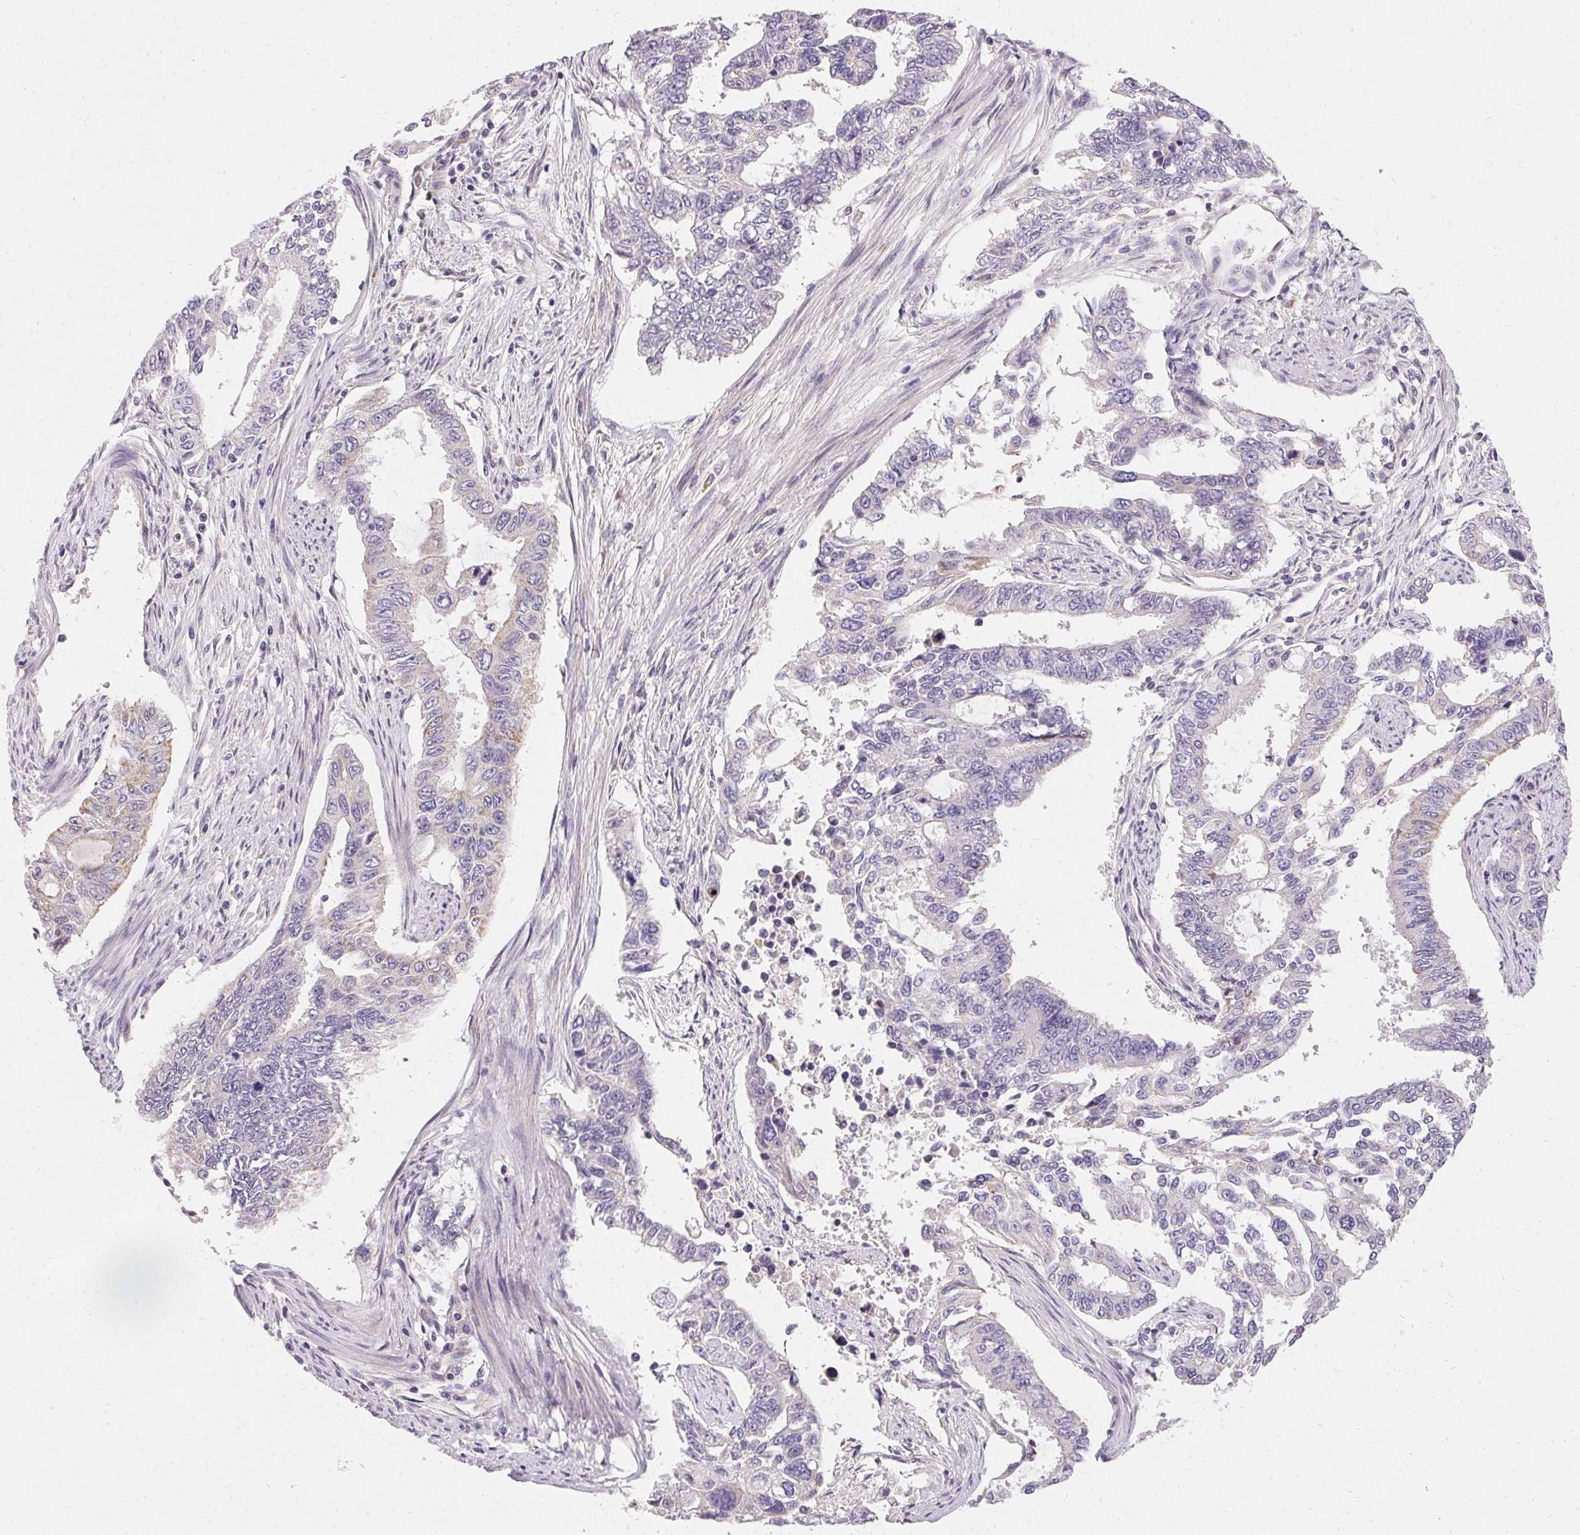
{"staining": {"intensity": "negative", "quantity": "none", "location": "none"}, "tissue": "endometrial cancer", "cell_type": "Tumor cells", "image_type": "cancer", "snomed": [{"axis": "morphology", "description": "Adenocarcinoma, NOS"}, {"axis": "topography", "description": "Uterus"}], "caption": "High magnification brightfield microscopy of adenocarcinoma (endometrial) stained with DAB (brown) and counterstained with hematoxylin (blue): tumor cells show no significant positivity. Brightfield microscopy of immunohistochemistry stained with DAB (3,3'-diaminobenzidine) (brown) and hematoxylin (blue), captured at high magnification.", "gene": "TRIP13", "patient": {"sex": "female", "age": 59}}